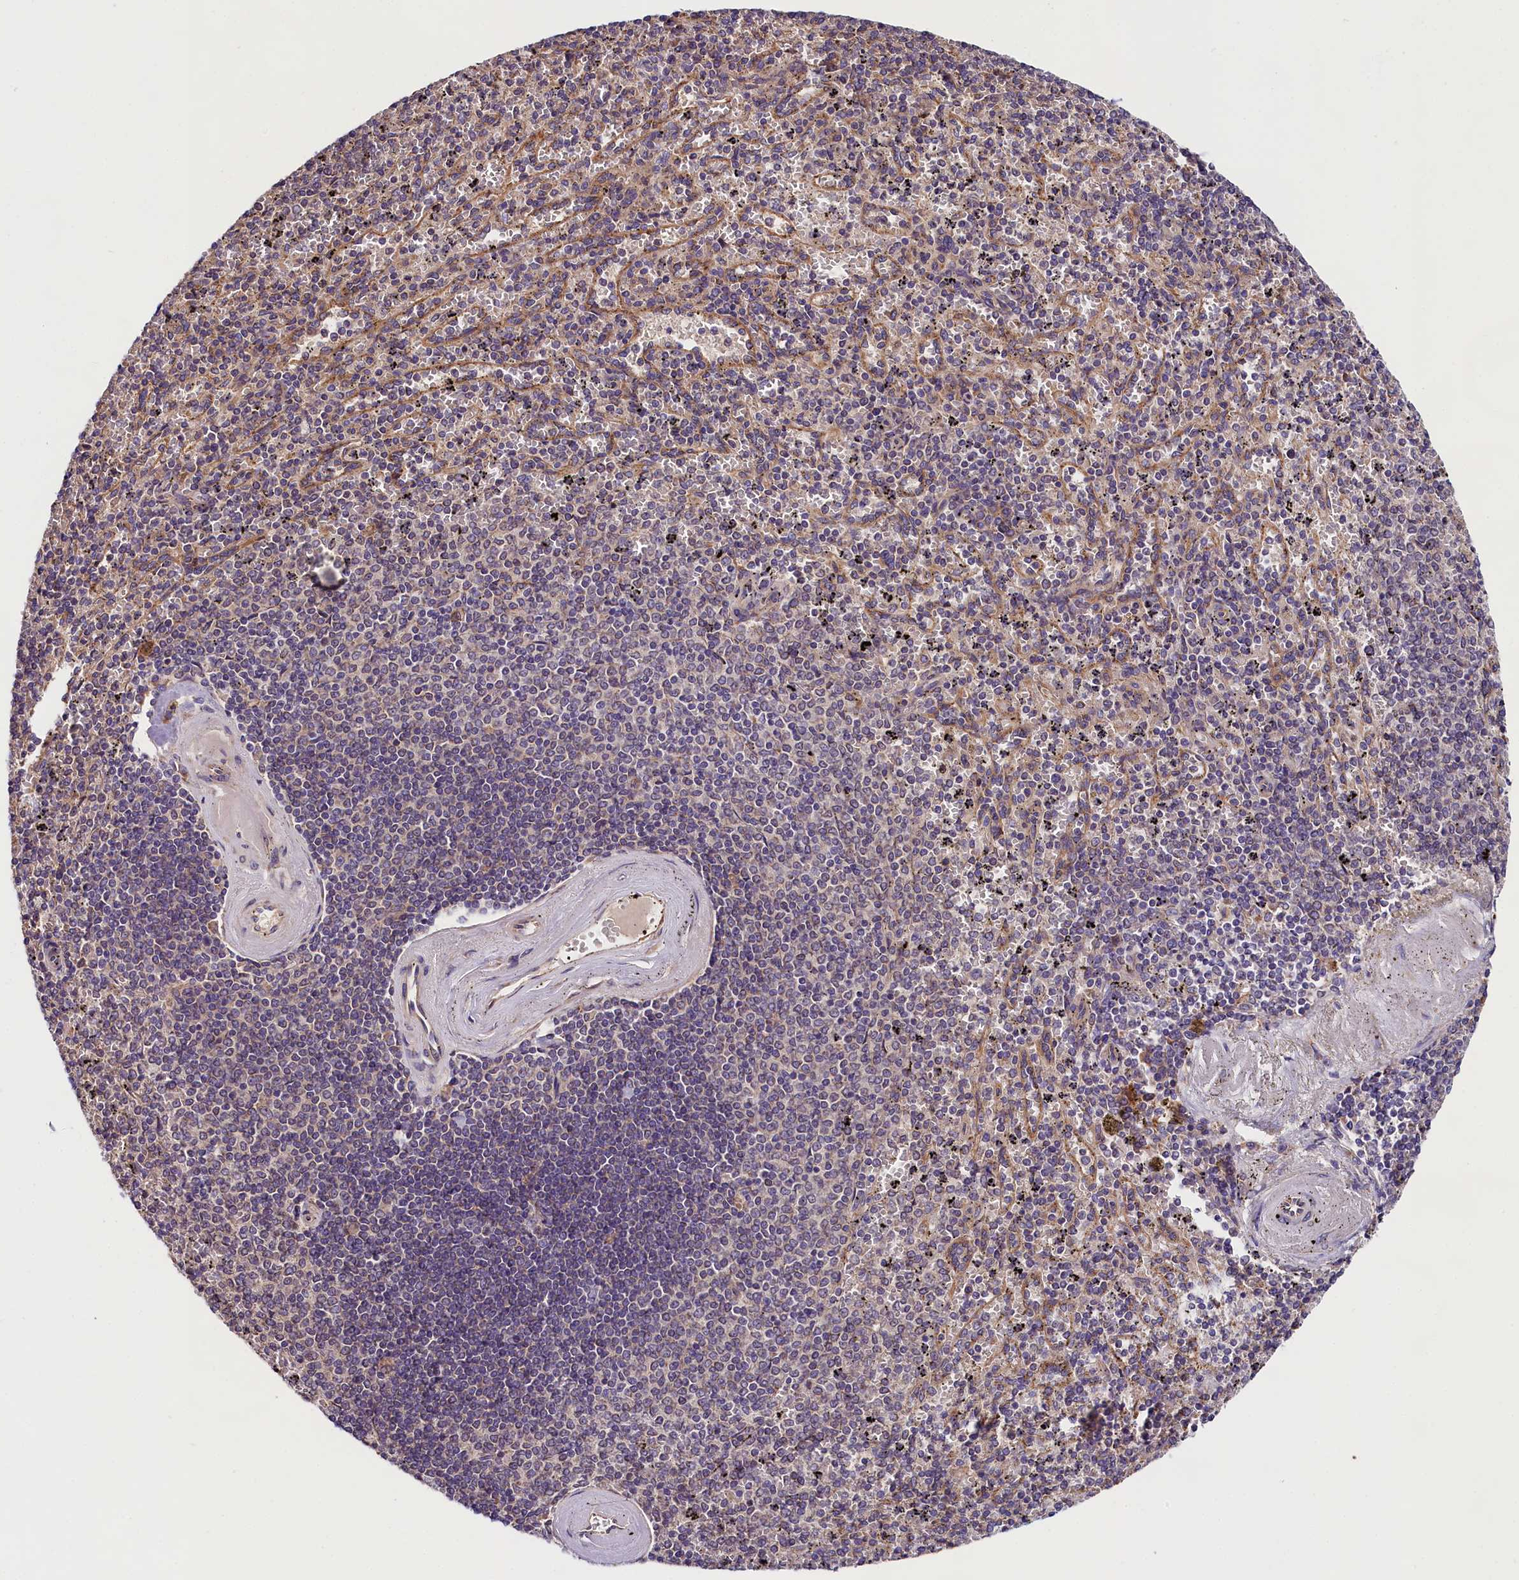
{"staining": {"intensity": "negative", "quantity": "none", "location": "none"}, "tissue": "spleen", "cell_type": "Cells in red pulp", "image_type": "normal", "snomed": [{"axis": "morphology", "description": "Normal tissue, NOS"}, {"axis": "topography", "description": "Spleen"}], "caption": "Immunohistochemistry (IHC) of normal human spleen displays no staining in cells in red pulp.", "gene": "SPG11", "patient": {"sex": "male", "age": 82}}